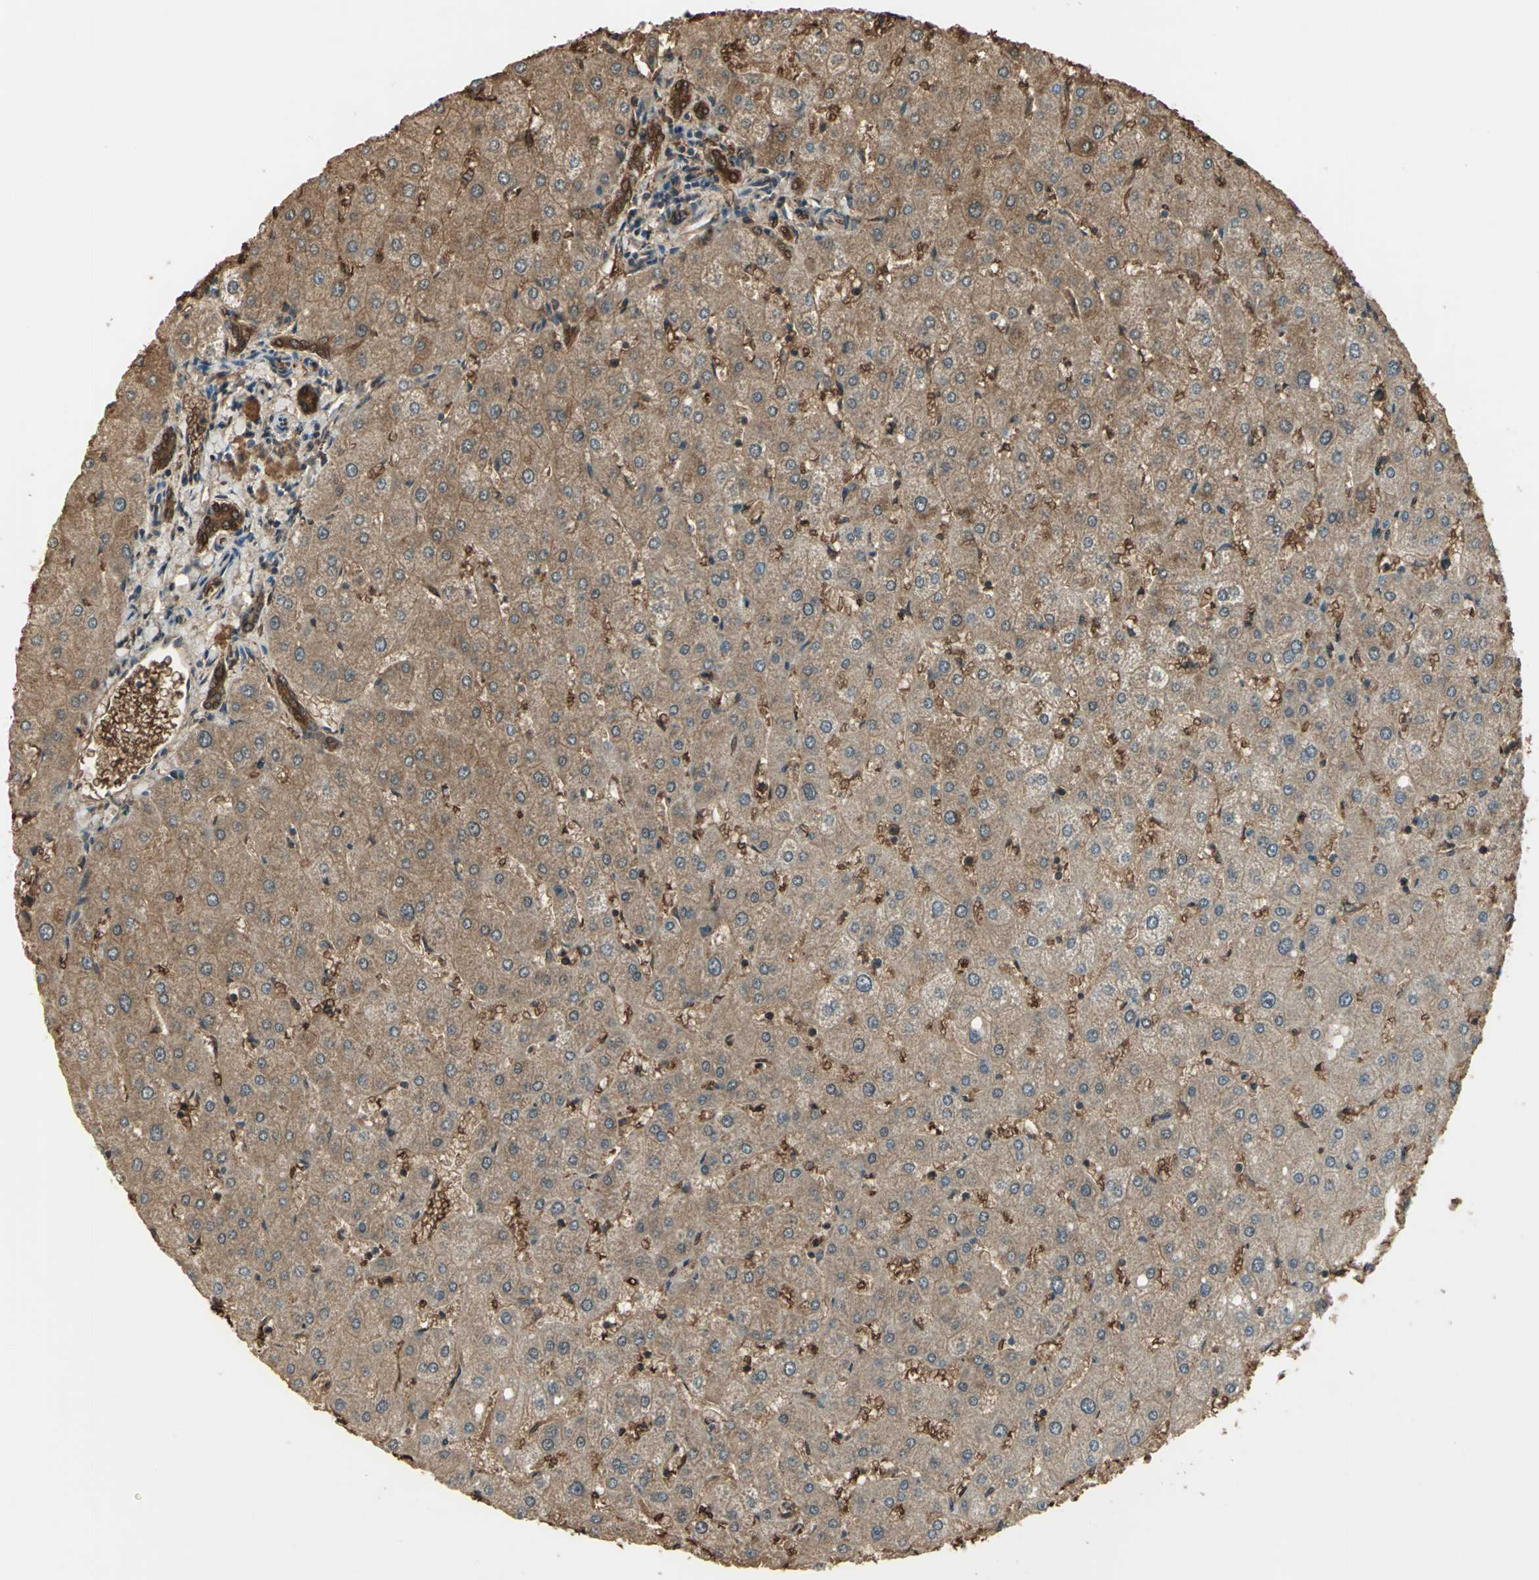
{"staining": {"intensity": "strong", "quantity": ">75%", "location": "cytoplasmic/membranous,nuclear"}, "tissue": "liver", "cell_type": "Cholangiocytes", "image_type": "normal", "snomed": [{"axis": "morphology", "description": "Normal tissue, NOS"}, {"axis": "topography", "description": "Liver"}], "caption": "Strong cytoplasmic/membranous,nuclear protein expression is seen in about >75% of cholangiocytes in liver.", "gene": "DDAH1", "patient": {"sex": "male", "age": 67}}